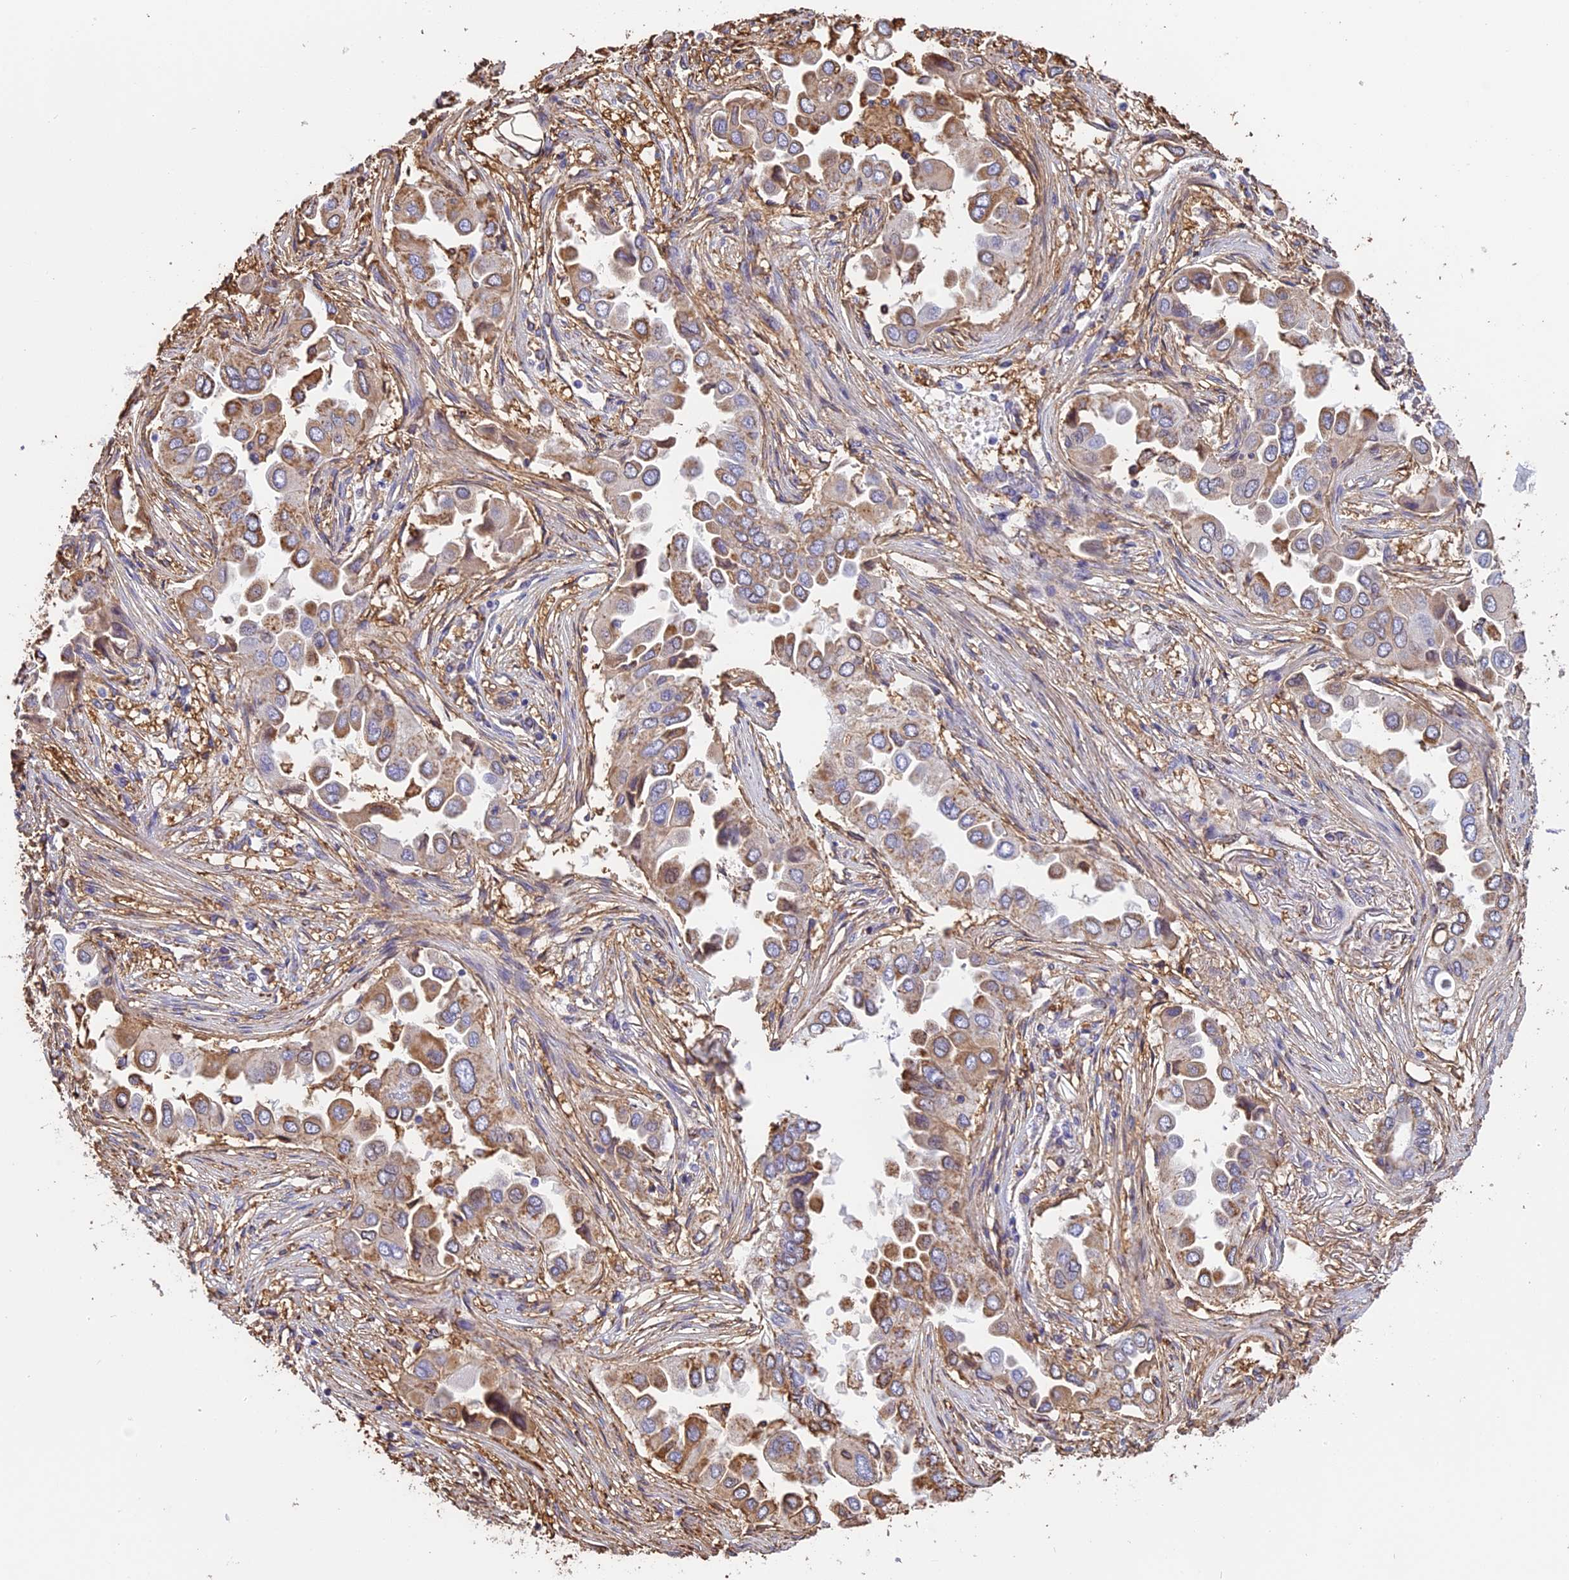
{"staining": {"intensity": "moderate", "quantity": "25%-75%", "location": "cytoplasmic/membranous"}, "tissue": "lung cancer", "cell_type": "Tumor cells", "image_type": "cancer", "snomed": [{"axis": "morphology", "description": "Adenocarcinoma, NOS"}, {"axis": "topography", "description": "Lung"}], "caption": "Immunohistochemical staining of adenocarcinoma (lung) shows medium levels of moderate cytoplasmic/membranous protein expression in about 25%-75% of tumor cells. (Brightfield microscopy of DAB IHC at high magnification).", "gene": "TMEM255B", "patient": {"sex": "female", "age": 76}}